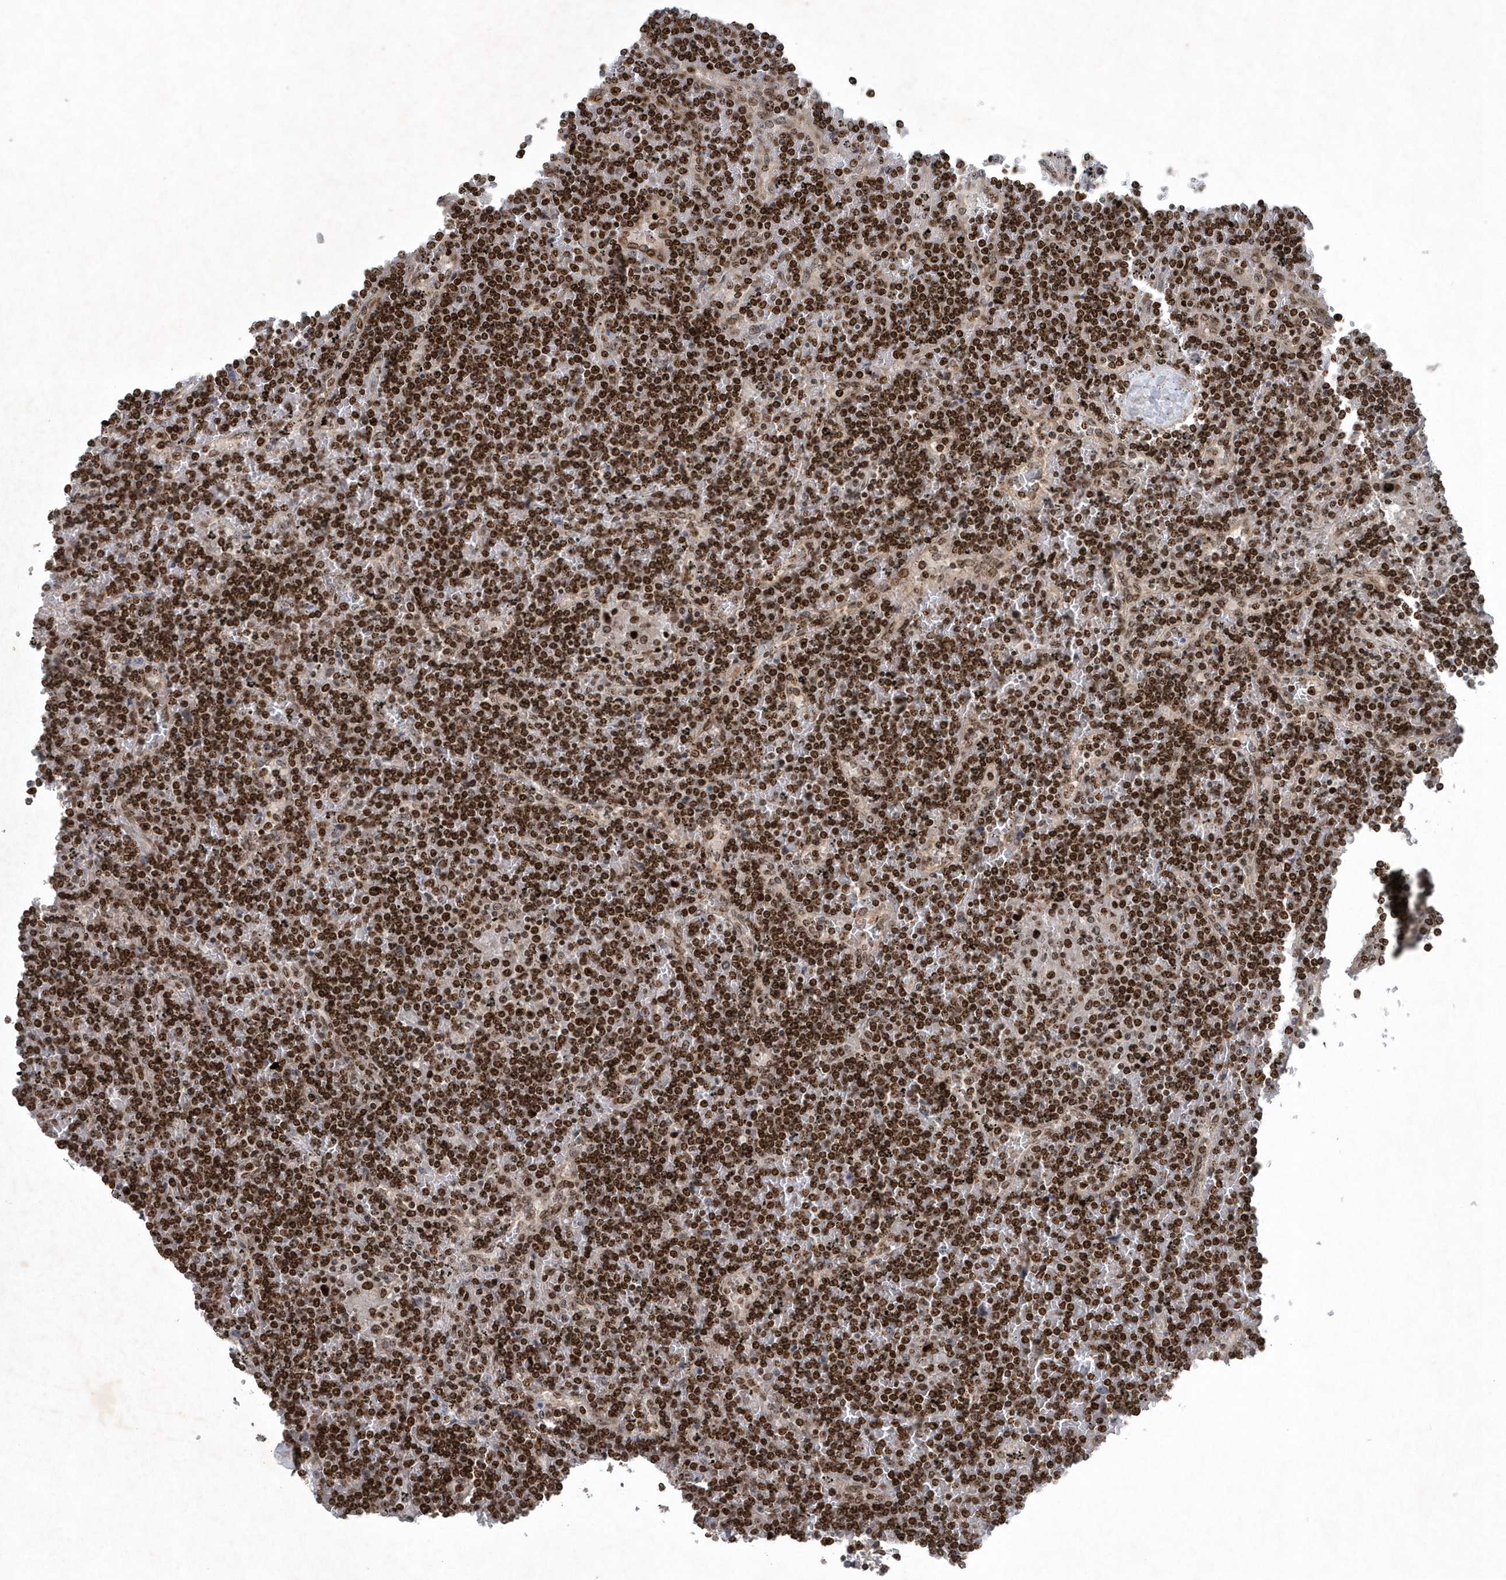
{"staining": {"intensity": "strong", "quantity": ">75%", "location": "nuclear"}, "tissue": "lymphoma", "cell_type": "Tumor cells", "image_type": "cancer", "snomed": [{"axis": "morphology", "description": "Malignant lymphoma, non-Hodgkin's type, Low grade"}, {"axis": "topography", "description": "Spleen"}], "caption": "A photomicrograph showing strong nuclear staining in about >75% of tumor cells in lymphoma, as visualized by brown immunohistochemical staining.", "gene": "QTRT2", "patient": {"sex": "female", "age": 19}}